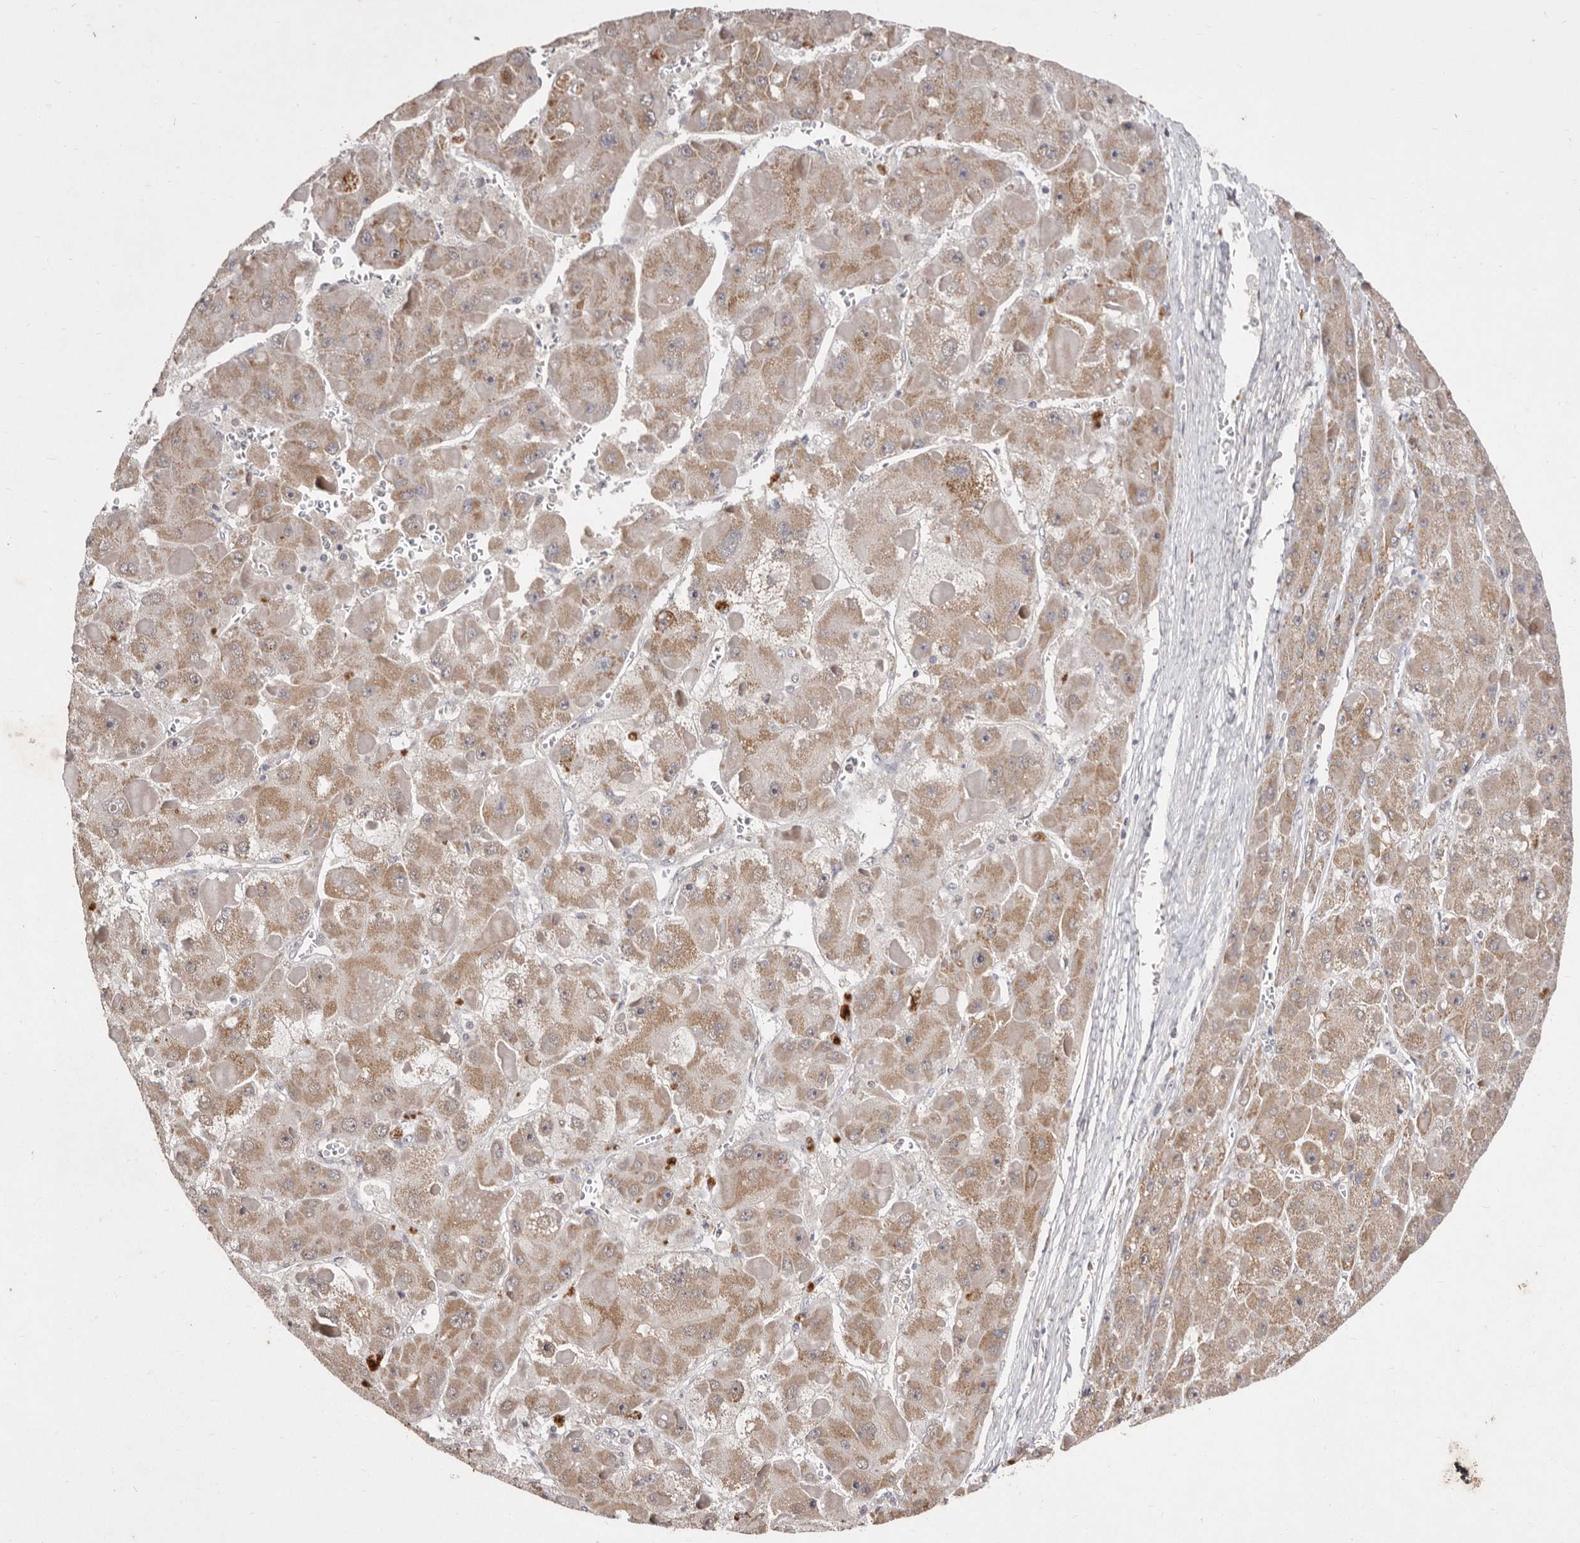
{"staining": {"intensity": "moderate", "quantity": ">75%", "location": "cytoplasmic/membranous"}, "tissue": "liver cancer", "cell_type": "Tumor cells", "image_type": "cancer", "snomed": [{"axis": "morphology", "description": "Carcinoma, Hepatocellular, NOS"}, {"axis": "topography", "description": "Liver"}], "caption": "This micrograph demonstrates immunohistochemistry (IHC) staining of human liver cancer, with medium moderate cytoplasmic/membranous expression in about >75% of tumor cells.", "gene": "FLAD1", "patient": {"sex": "female", "age": 73}}